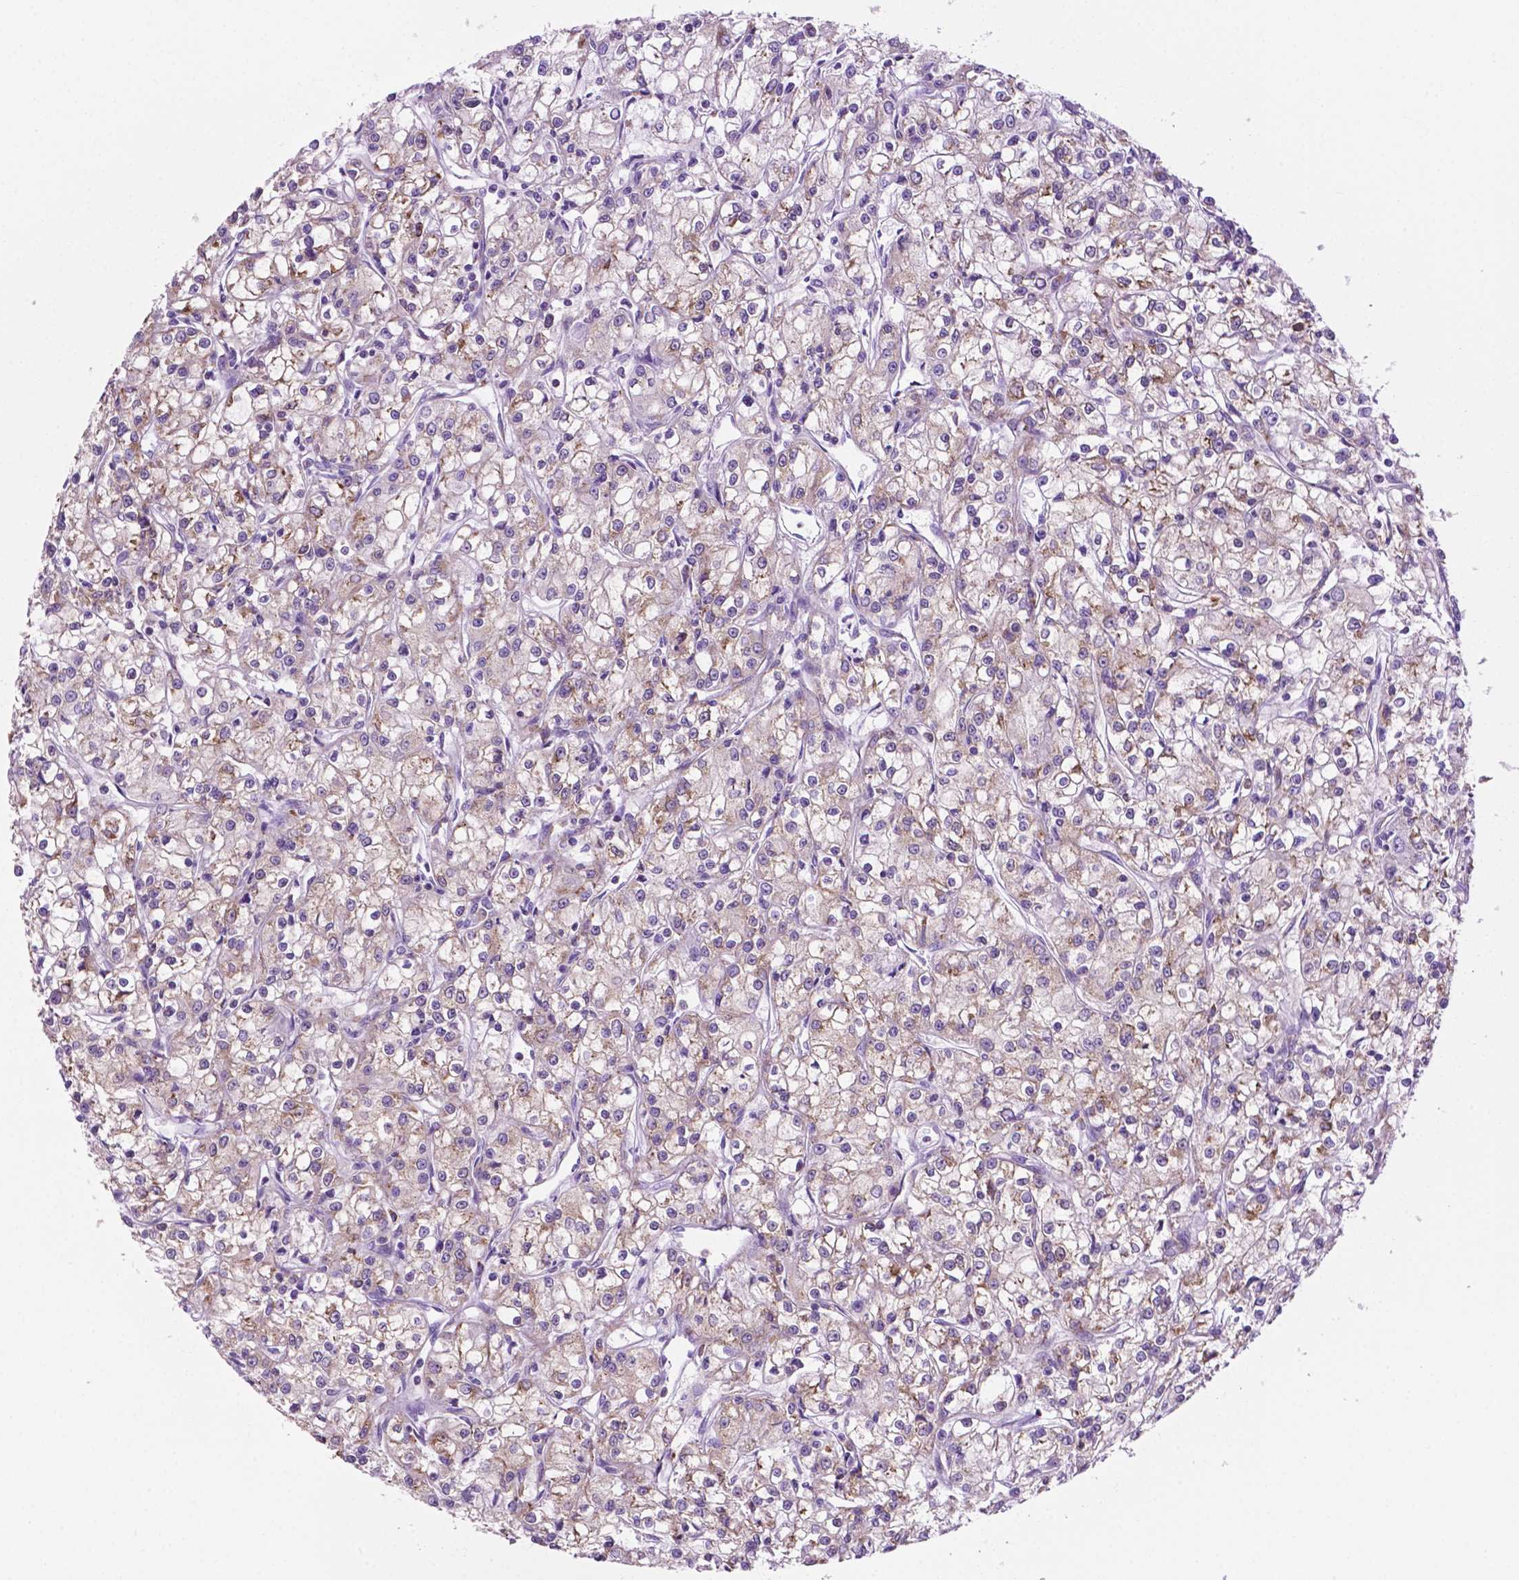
{"staining": {"intensity": "weak", "quantity": "25%-75%", "location": "cytoplasmic/membranous"}, "tissue": "renal cancer", "cell_type": "Tumor cells", "image_type": "cancer", "snomed": [{"axis": "morphology", "description": "Adenocarcinoma, NOS"}, {"axis": "topography", "description": "Kidney"}], "caption": "Protein staining by IHC displays weak cytoplasmic/membranous expression in about 25%-75% of tumor cells in renal cancer (adenocarcinoma).", "gene": "RPL29", "patient": {"sex": "female", "age": 59}}